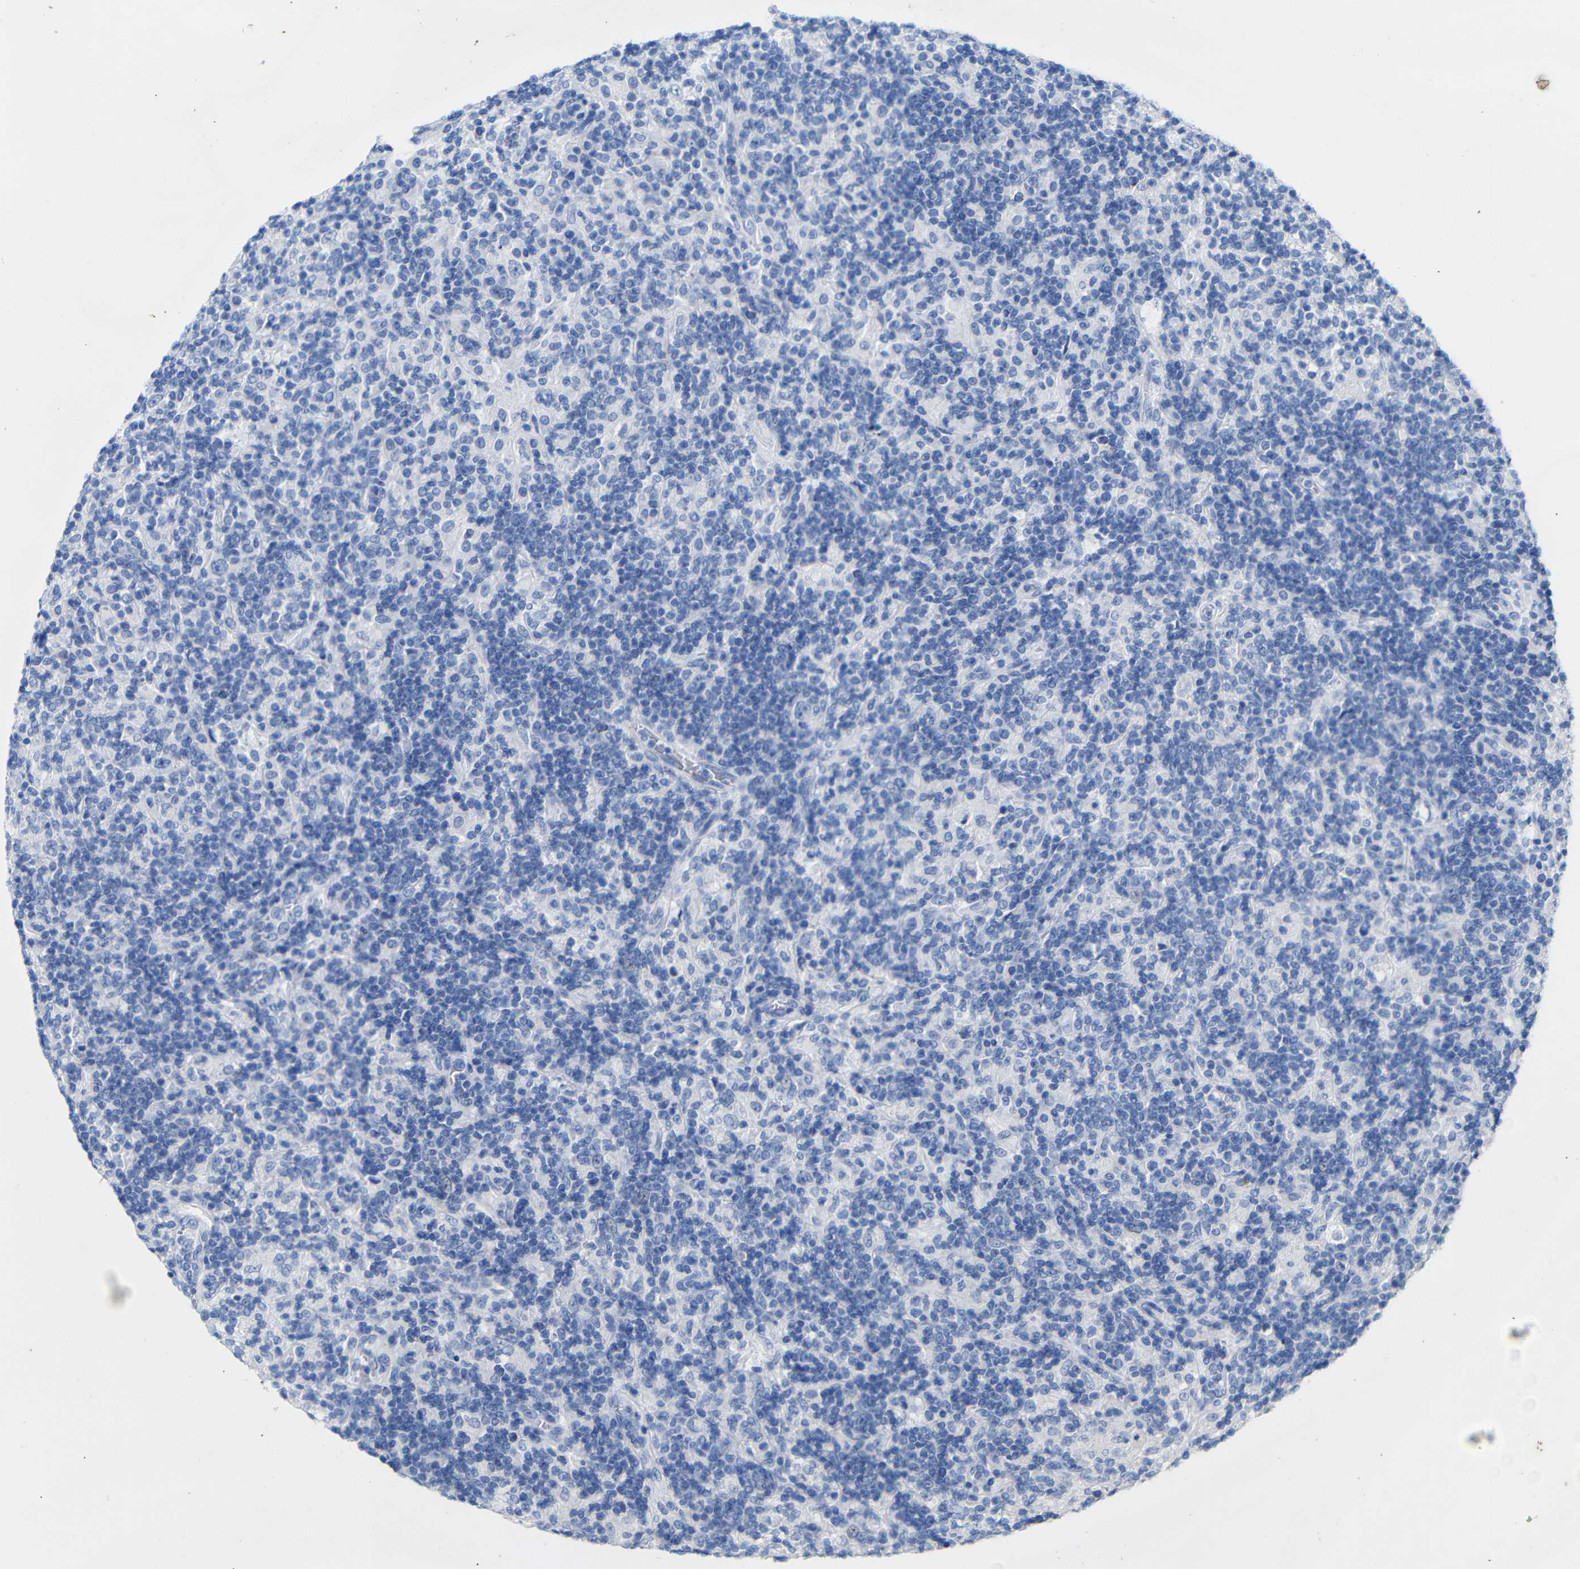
{"staining": {"intensity": "negative", "quantity": "none", "location": "none"}, "tissue": "lymphoma", "cell_type": "Tumor cells", "image_type": "cancer", "snomed": [{"axis": "morphology", "description": "Hodgkin's disease, NOS"}, {"axis": "topography", "description": "Lymph node"}], "caption": "Hodgkin's disease was stained to show a protein in brown. There is no significant expression in tumor cells. (DAB IHC, high magnification).", "gene": "CGNL1", "patient": {"sex": "male", "age": 70}}